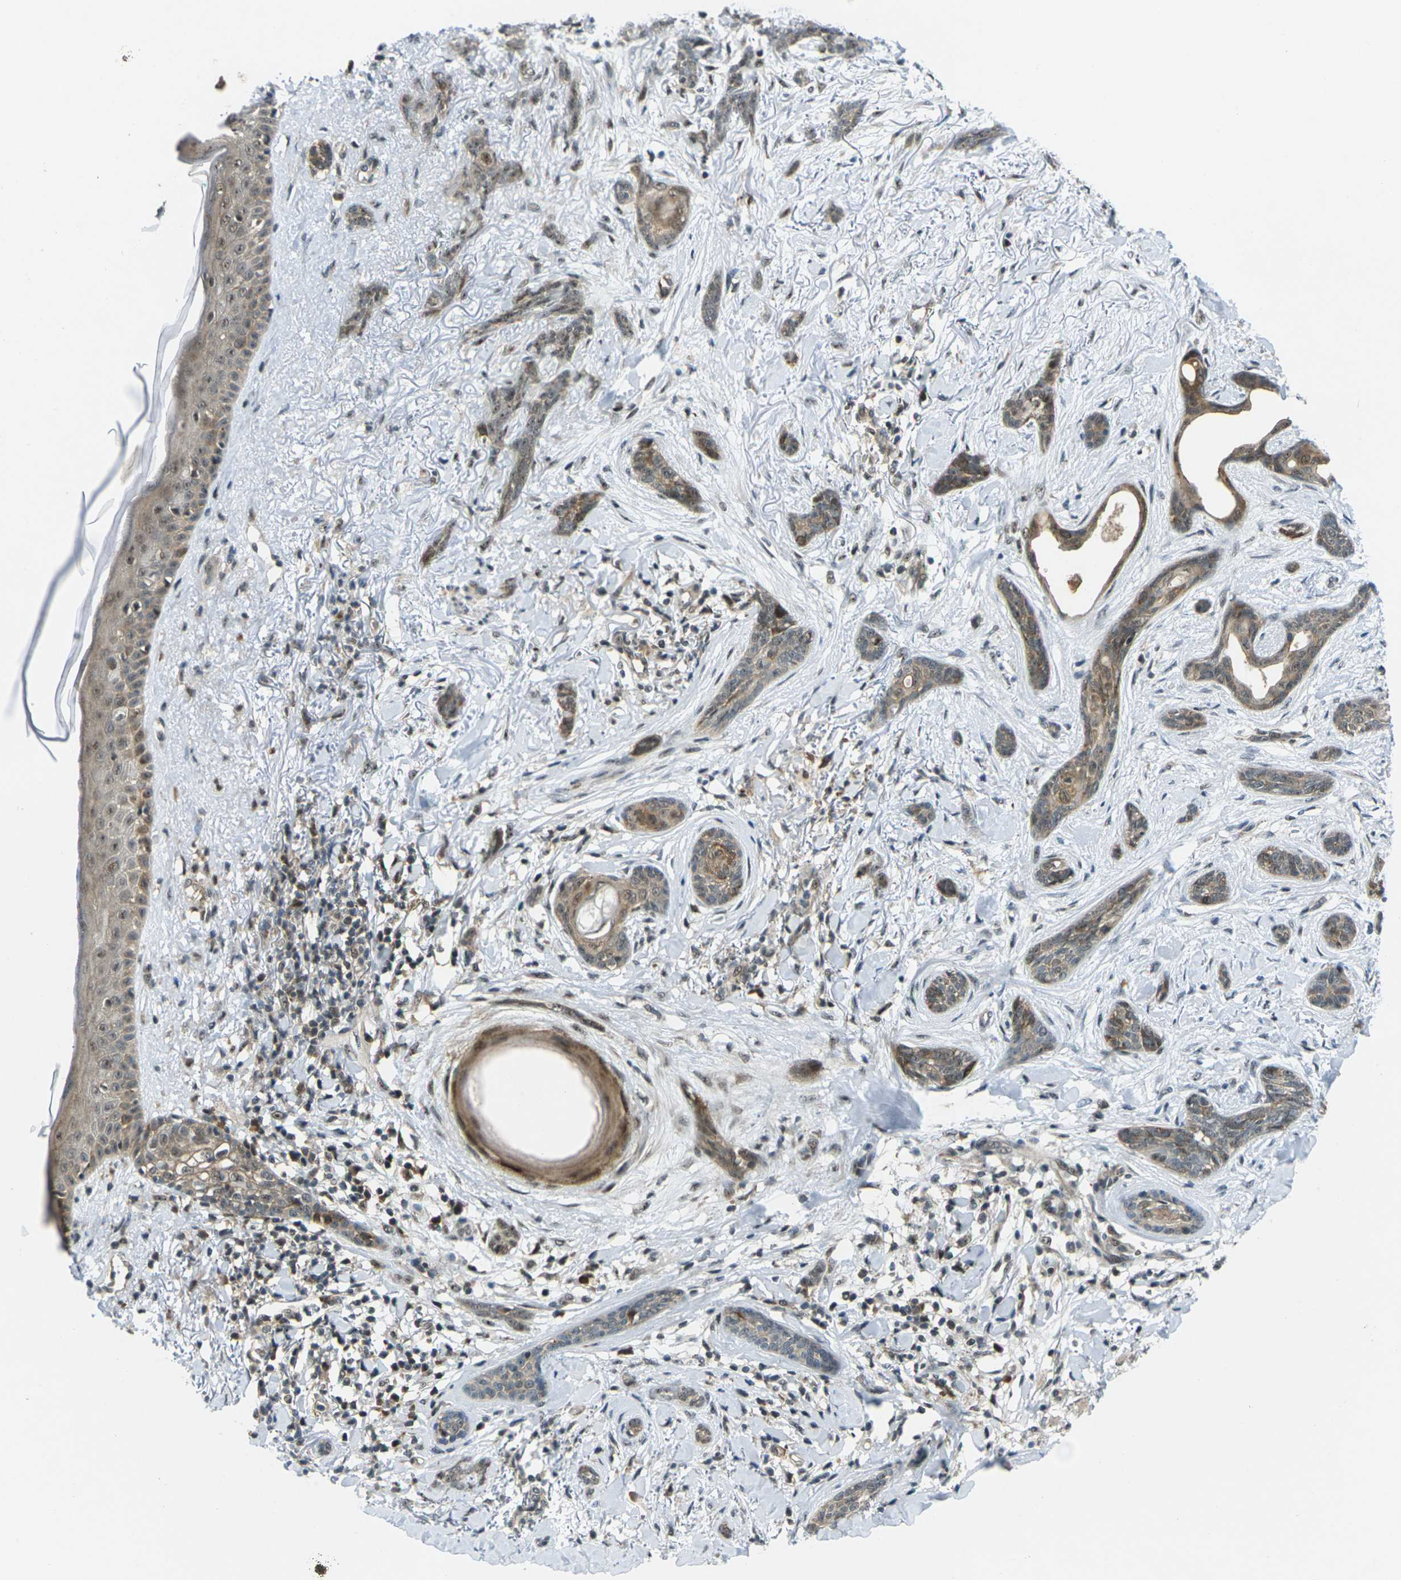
{"staining": {"intensity": "moderate", "quantity": ">75%", "location": "cytoplasmic/membranous,nuclear"}, "tissue": "skin cancer", "cell_type": "Tumor cells", "image_type": "cancer", "snomed": [{"axis": "morphology", "description": "Basal cell carcinoma"}, {"axis": "morphology", "description": "Adnexal tumor, benign"}, {"axis": "topography", "description": "Skin"}], "caption": "Approximately >75% of tumor cells in human skin cancer display moderate cytoplasmic/membranous and nuclear protein positivity as visualized by brown immunohistochemical staining.", "gene": "UBE2S", "patient": {"sex": "female", "age": 42}}